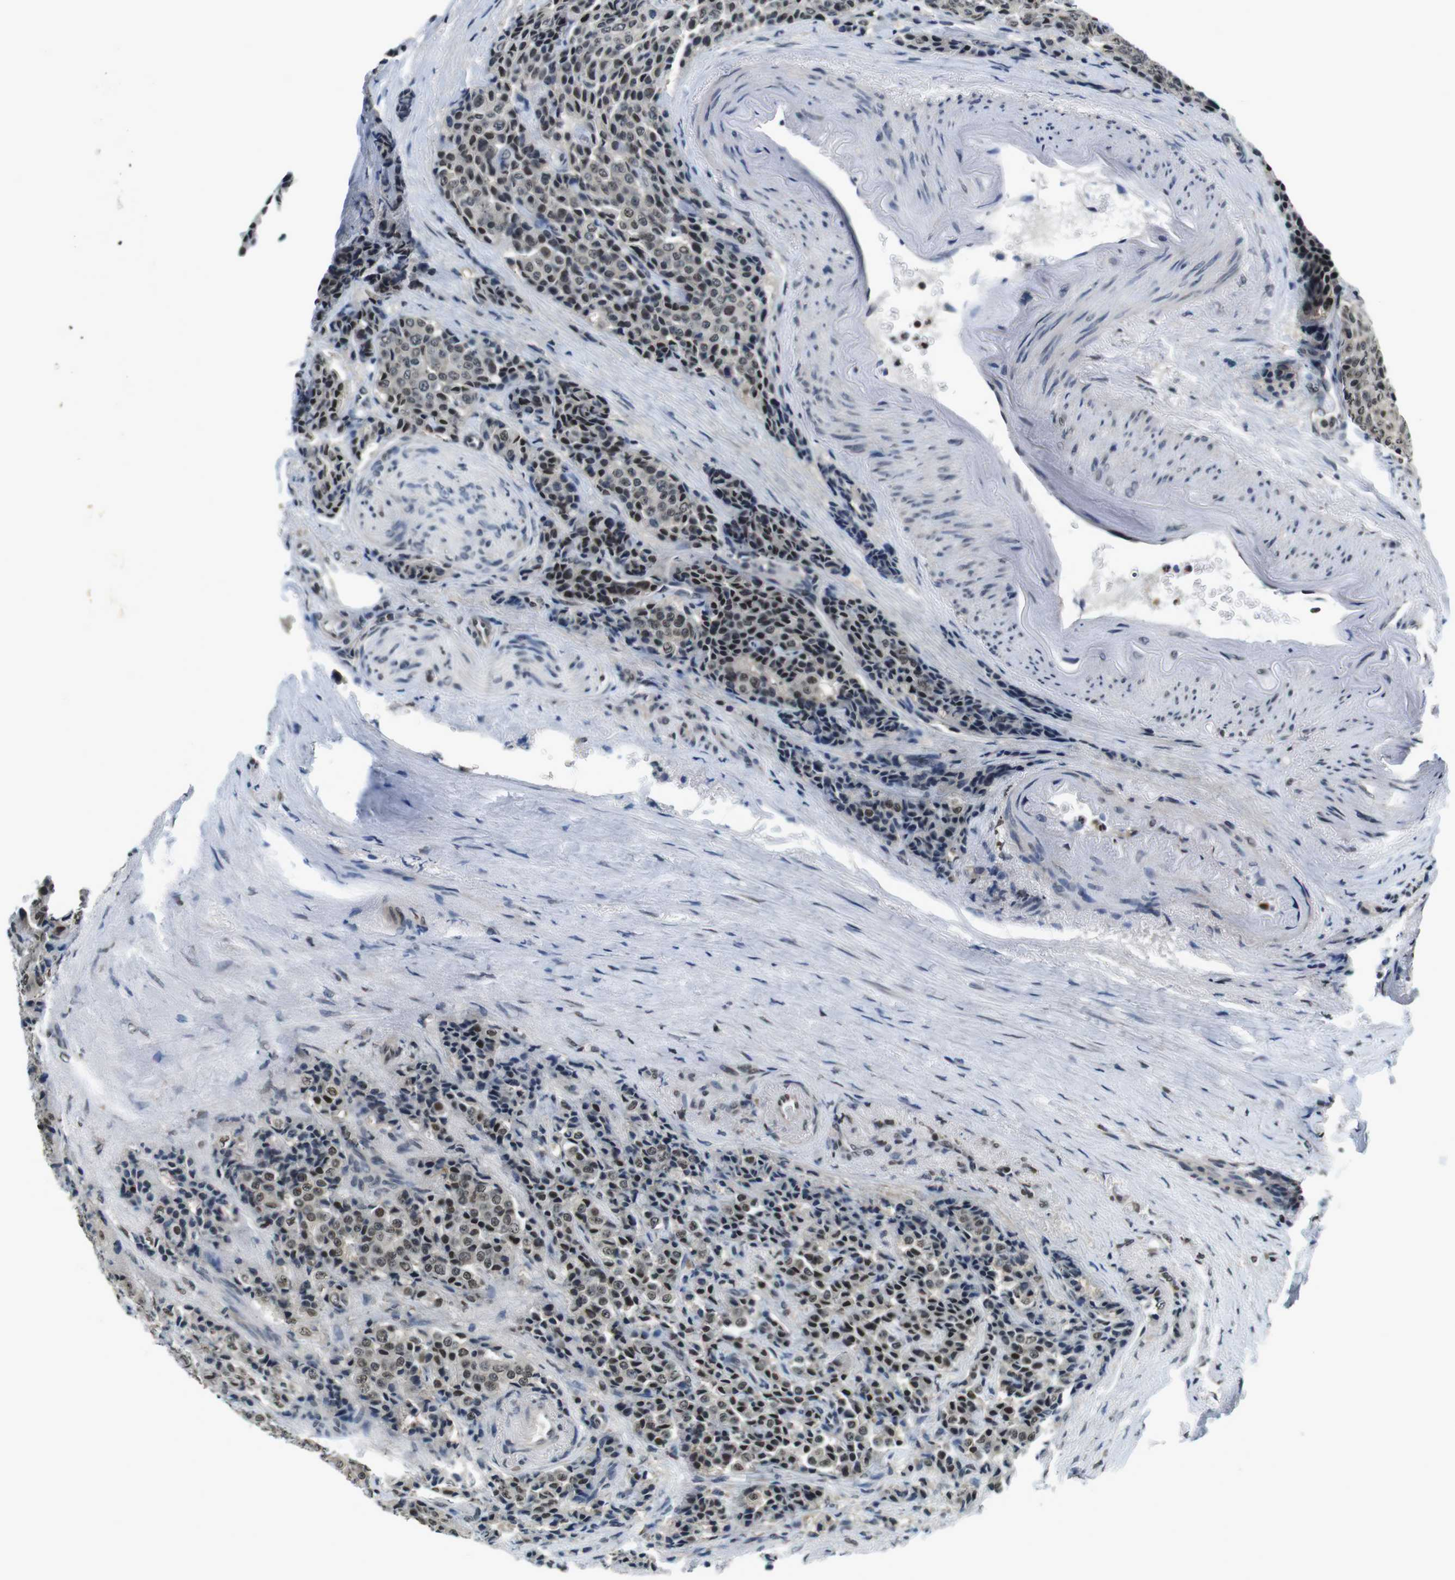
{"staining": {"intensity": "weak", "quantity": "25%-75%", "location": "nuclear"}, "tissue": "carcinoid", "cell_type": "Tumor cells", "image_type": "cancer", "snomed": [{"axis": "morphology", "description": "Carcinoid, malignant, NOS"}, {"axis": "topography", "description": "Colon"}], "caption": "Carcinoid was stained to show a protein in brown. There is low levels of weak nuclear expression in approximately 25%-75% of tumor cells.", "gene": "NEK4", "patient": {"sex": "female", "age": 61}}